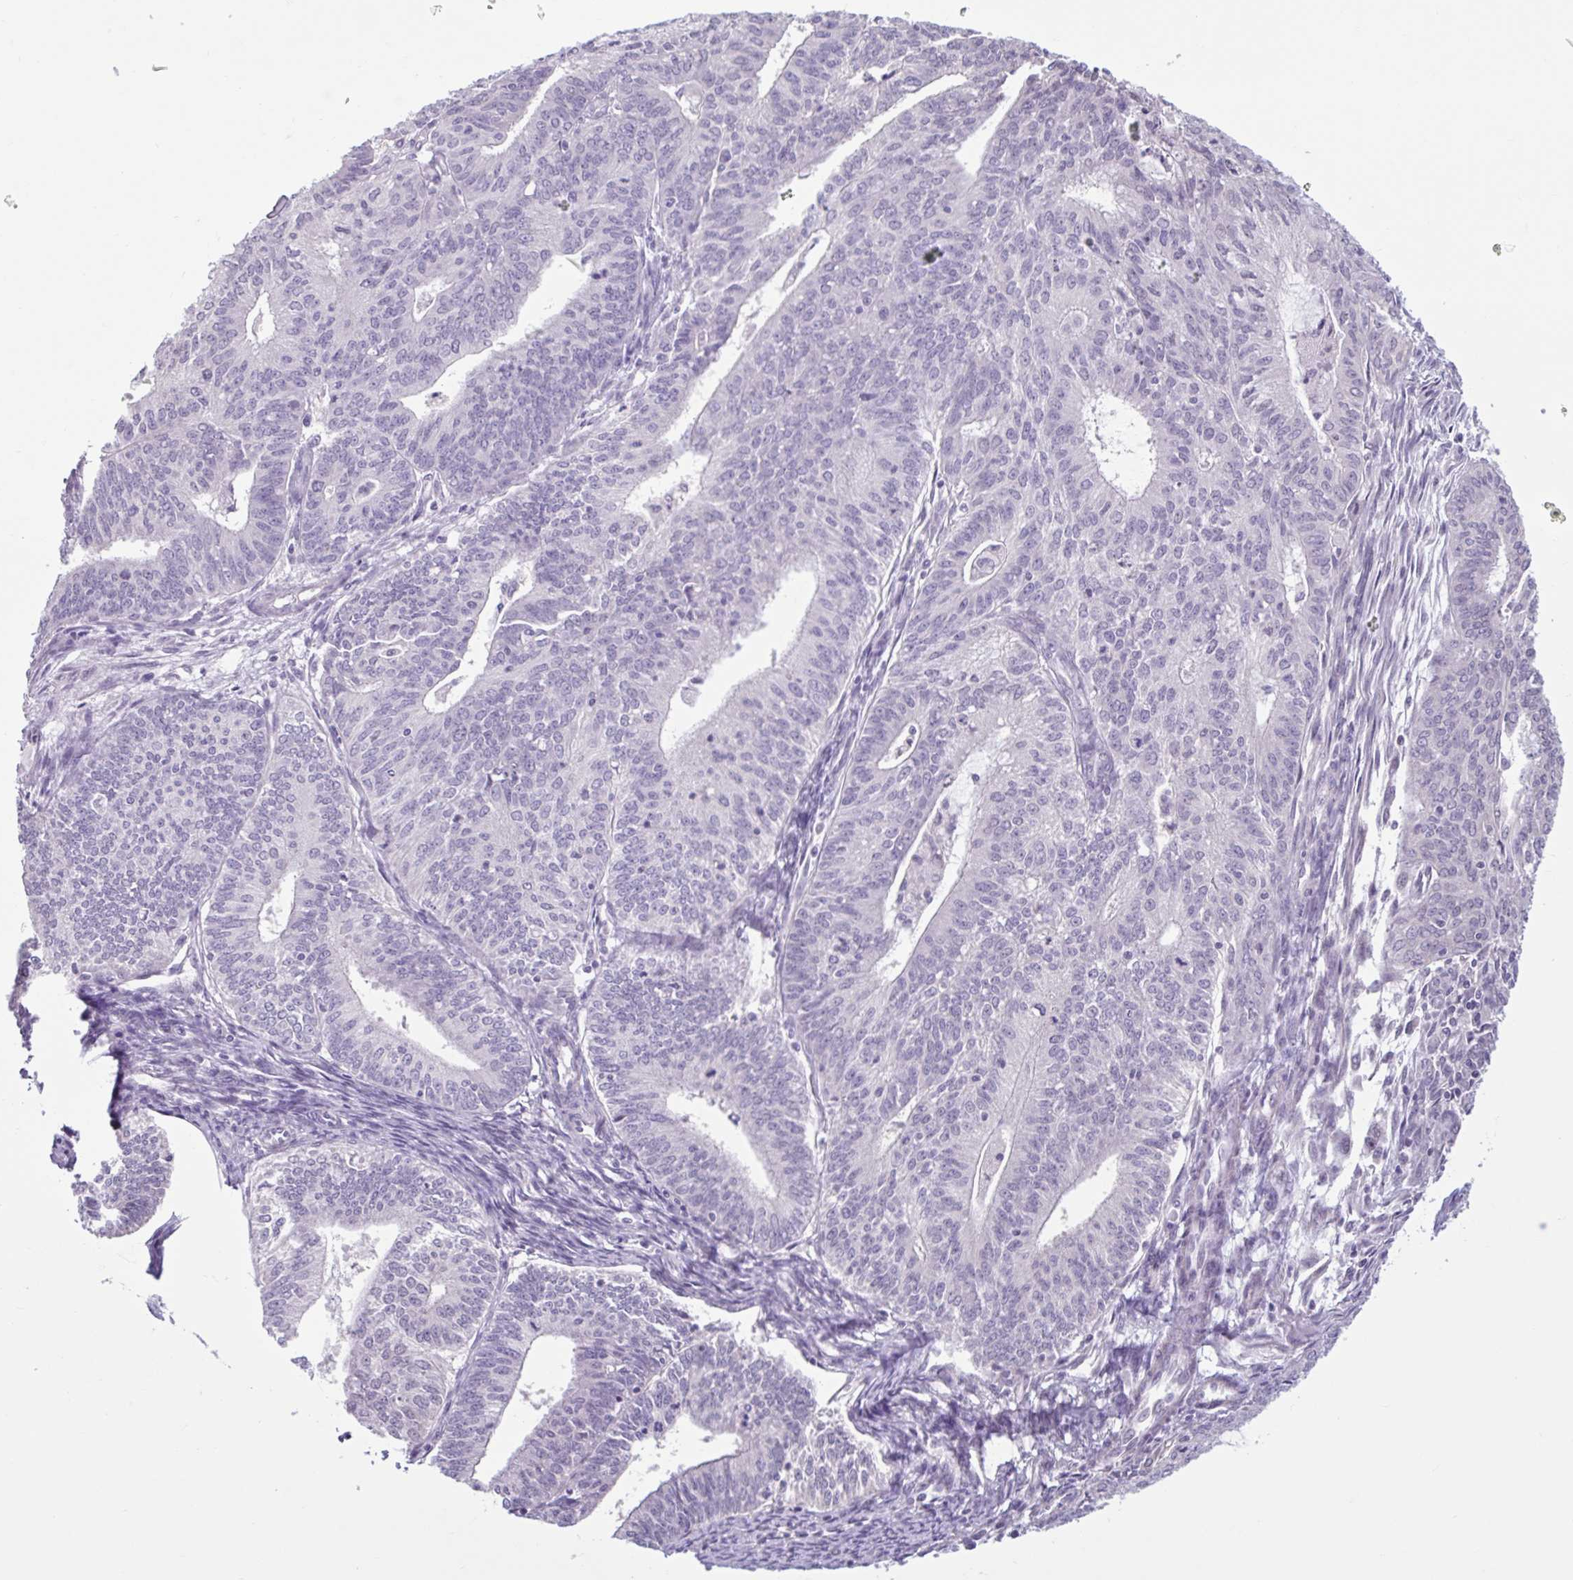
{"staining": {"intensity": "negative", "quantity": "none", "location": "none"}, "tissue": "endometrial cancer", "cell_type": "Tumor cells", "image_type": "cancer", "snomed": [{"axis": "morphology", "description": "Adenocarcinoma, NOS"}, {"axis": "topography", "description": "Endometrium"}], "caption": "Immunohistochemical staining of adenocarcinoma (endometrial) demonstrates no significant expression in tumor cells.", "gene": "CDH19", "patient": {"sex": "female", "age": 61}}